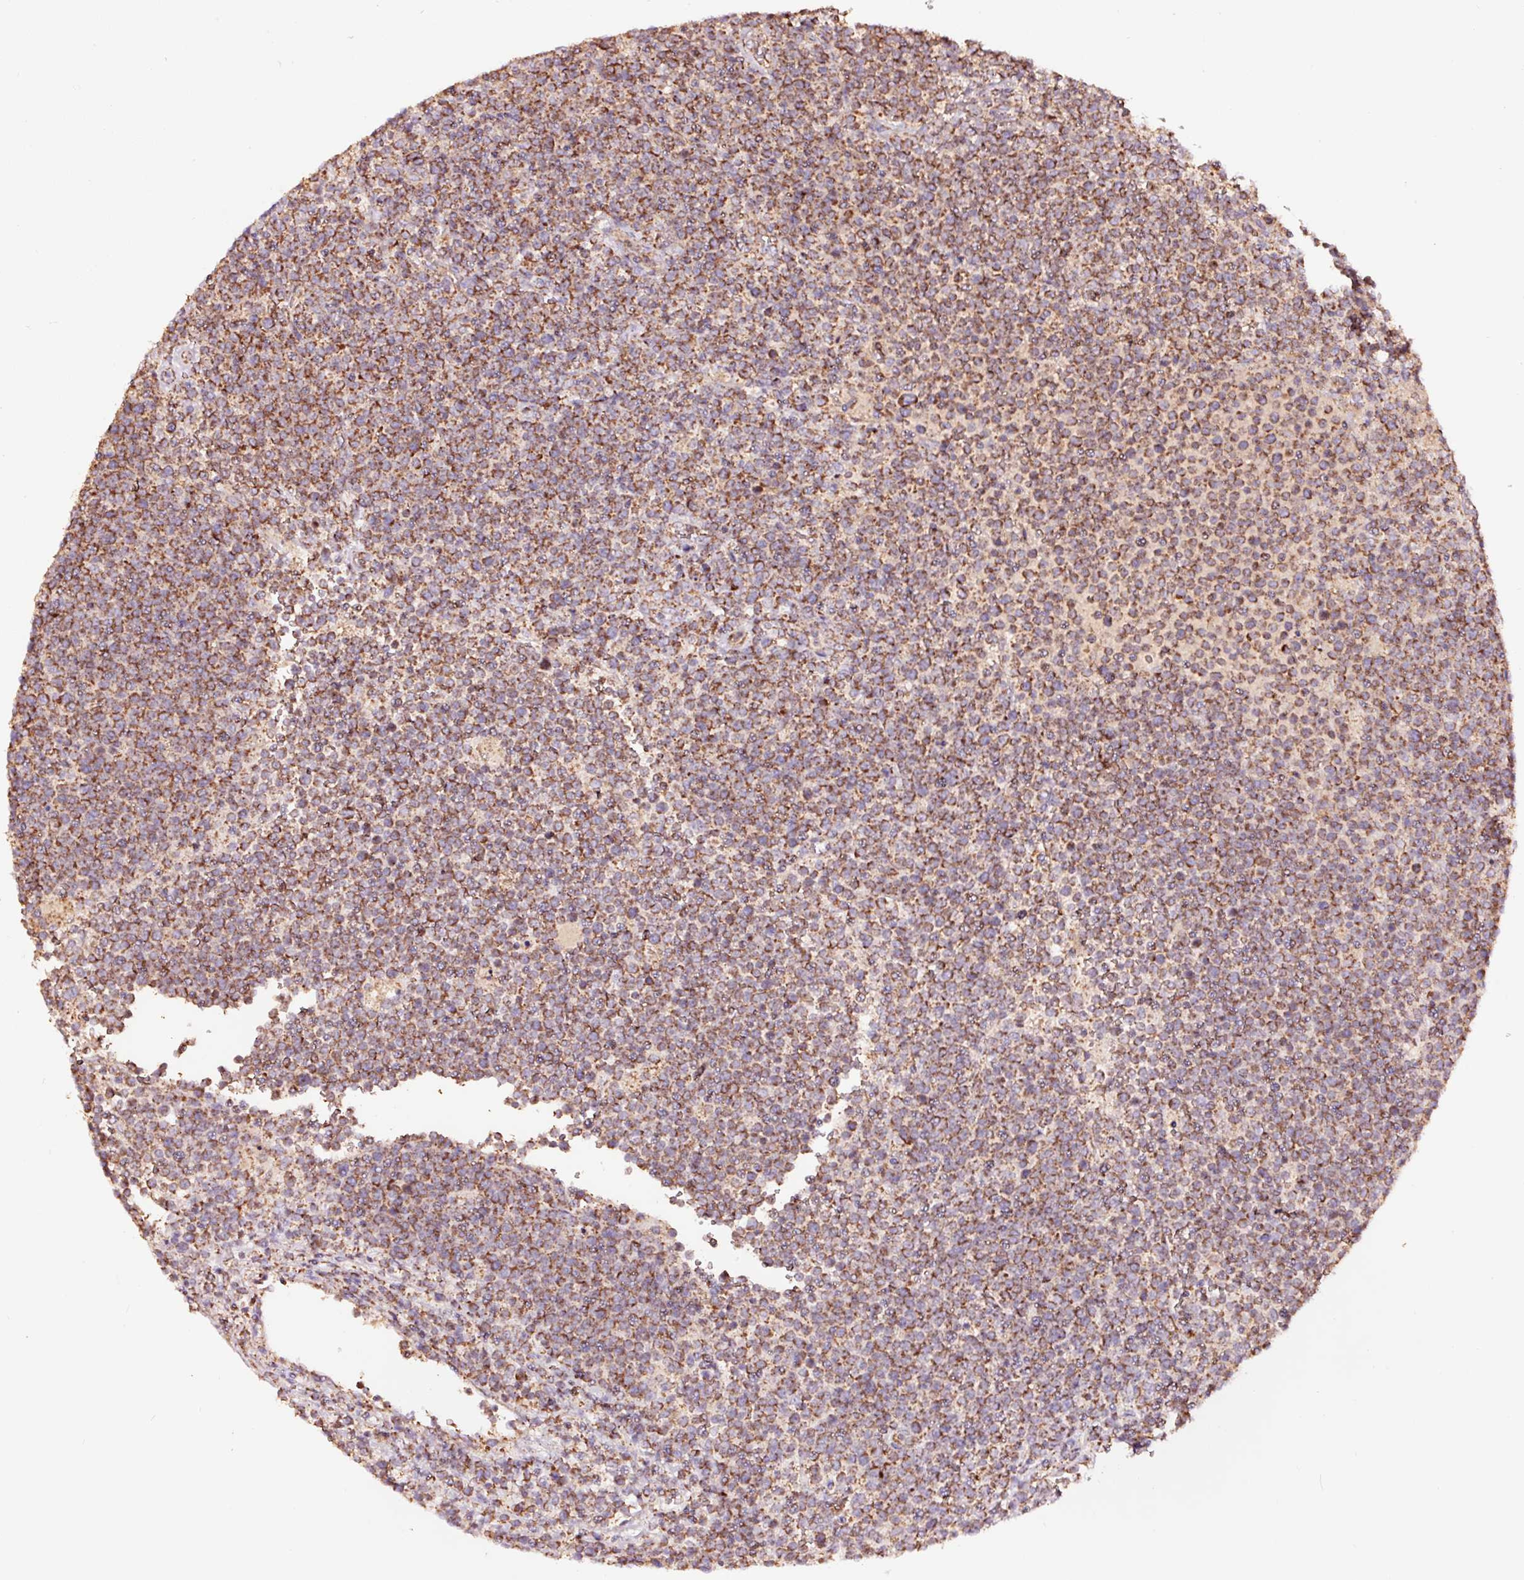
{"staining": {"intensity": "strong", "quantity": ">75%", "location": "cytoplasmic/membranous"}, "tissue": "lymphoma", "cell_type": "Tumor cells", "image_type": "cancer", "snomed": [{"axis": "morphology", "description": "Malignant lymphoma, non-Hodgkin's type, High grade"}, {"axis": "topography", "description": "Lymph node"}], "caption": "High-grade malignant lymphoma, non-Hodgkin's type stained for a protein (brown) displays strong cytoplasmic/membranous positive staining in approximately >75% of tumor cells.", "gene": "TPM1", "patient": {"sex": "male", "age": 61}}